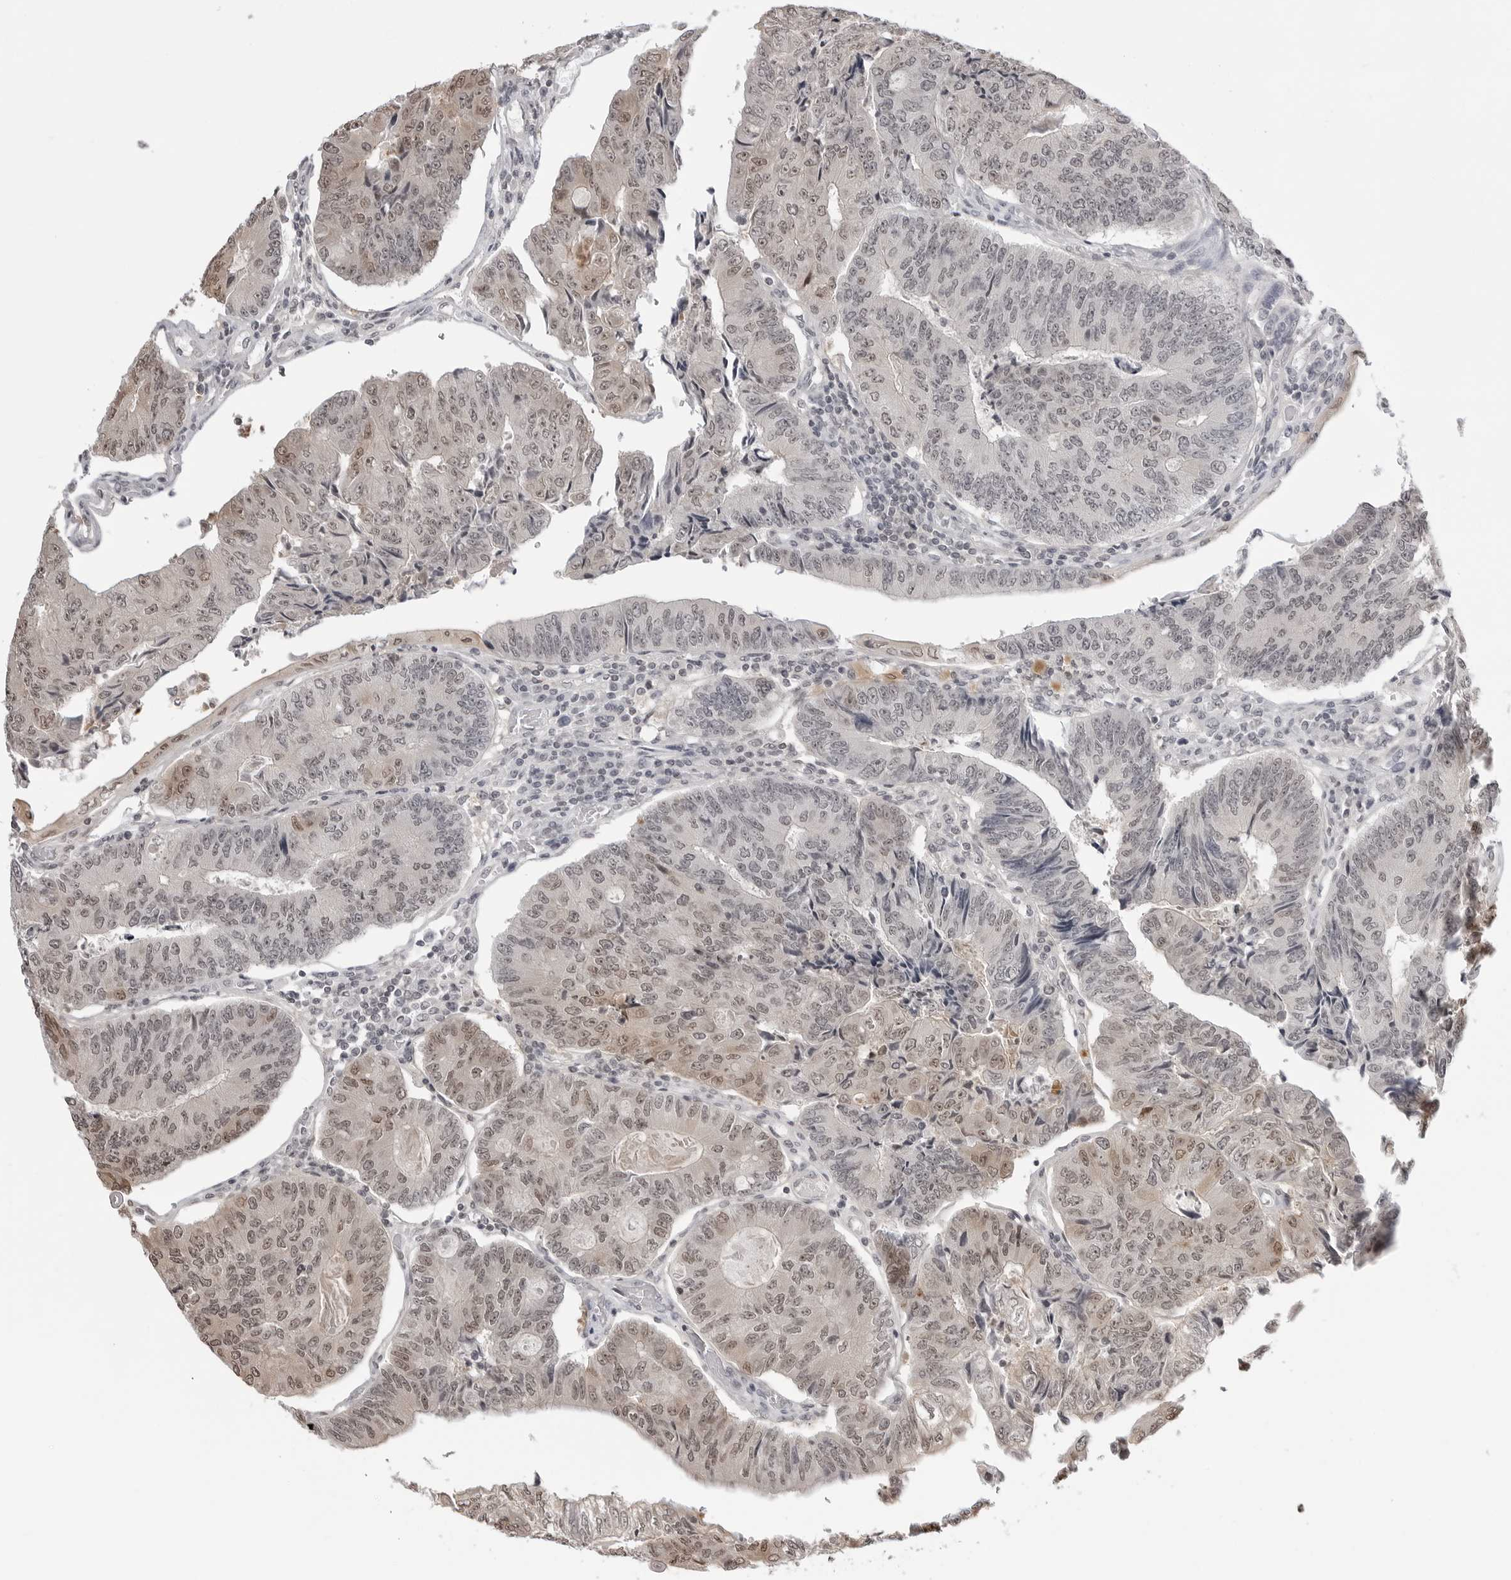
{"staining": {"intensity": "weak", "quantity": ">75%", "location": "cytoplasmic/membranous,nuclear"}, "tissue": "colorectal cancer", "cell_type": "Tumor cells", "image_type": "cancer", "snomed": [{"axis": "morphology", "description": "Adenocarcinoma, NOS"}, {"axis": "topography", "description": "Colon"}], "caption": "IHC of adenocarcinoma (colorectal) displays low levels of weak cytoplasmic/membranous and nuclear staining in approximately >75% of tumor cells.", "gene": "YWHAG", "patient": {"sex": "female", "age": 67}}